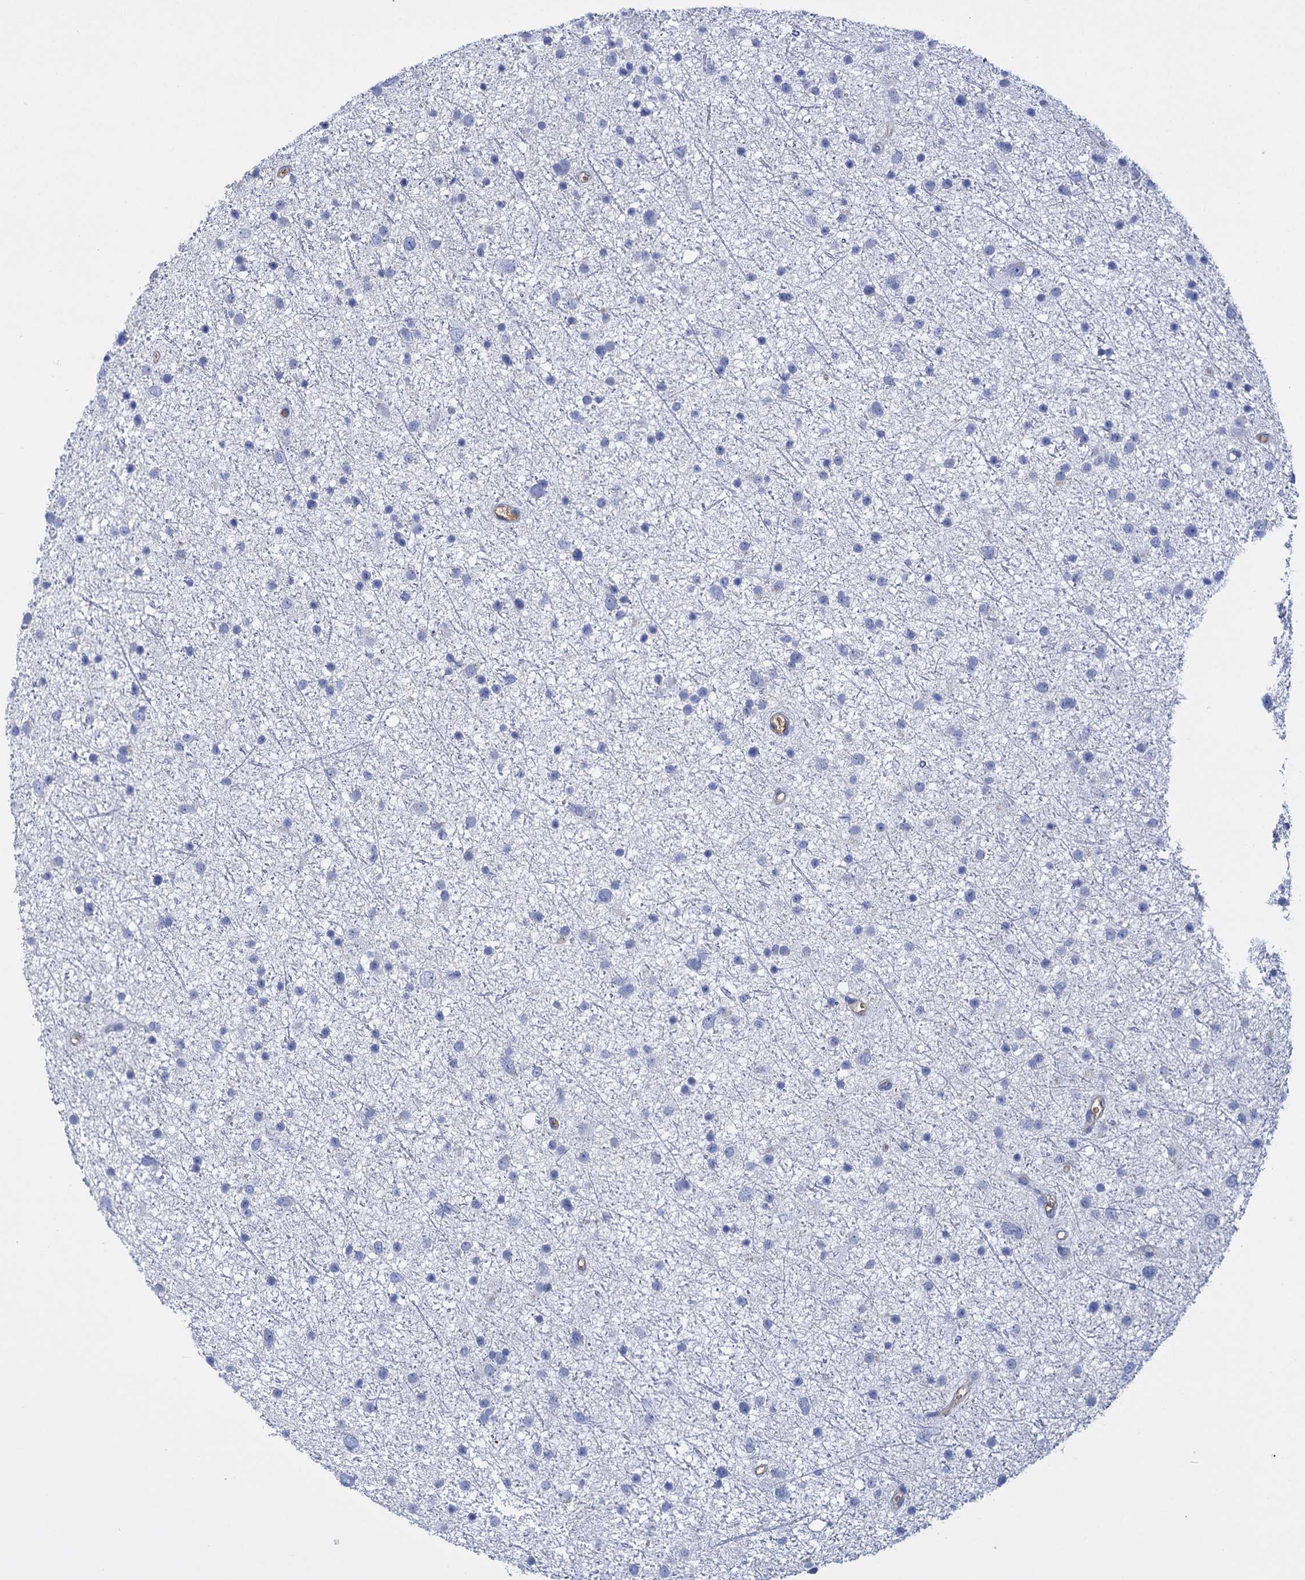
{"staining": {"intensity": "negative", "quantity": "none", "location": "none"}, "tissue": "glioma", "cell_type": "Tumor cells", "image_type": "cancer", "snomed": [{"axis": "morphology", "description": "Glioma, malignant, Low grade"}, {"axis": "topography", "description": "Cerebral cortex"}], "caption": "A photomicrograph of malignant low-grade glioma stained for a protein reveals no brown staining in tumor cells.", "gene": "FBXW12", "patient": {"sex": "female", "age": 39}}